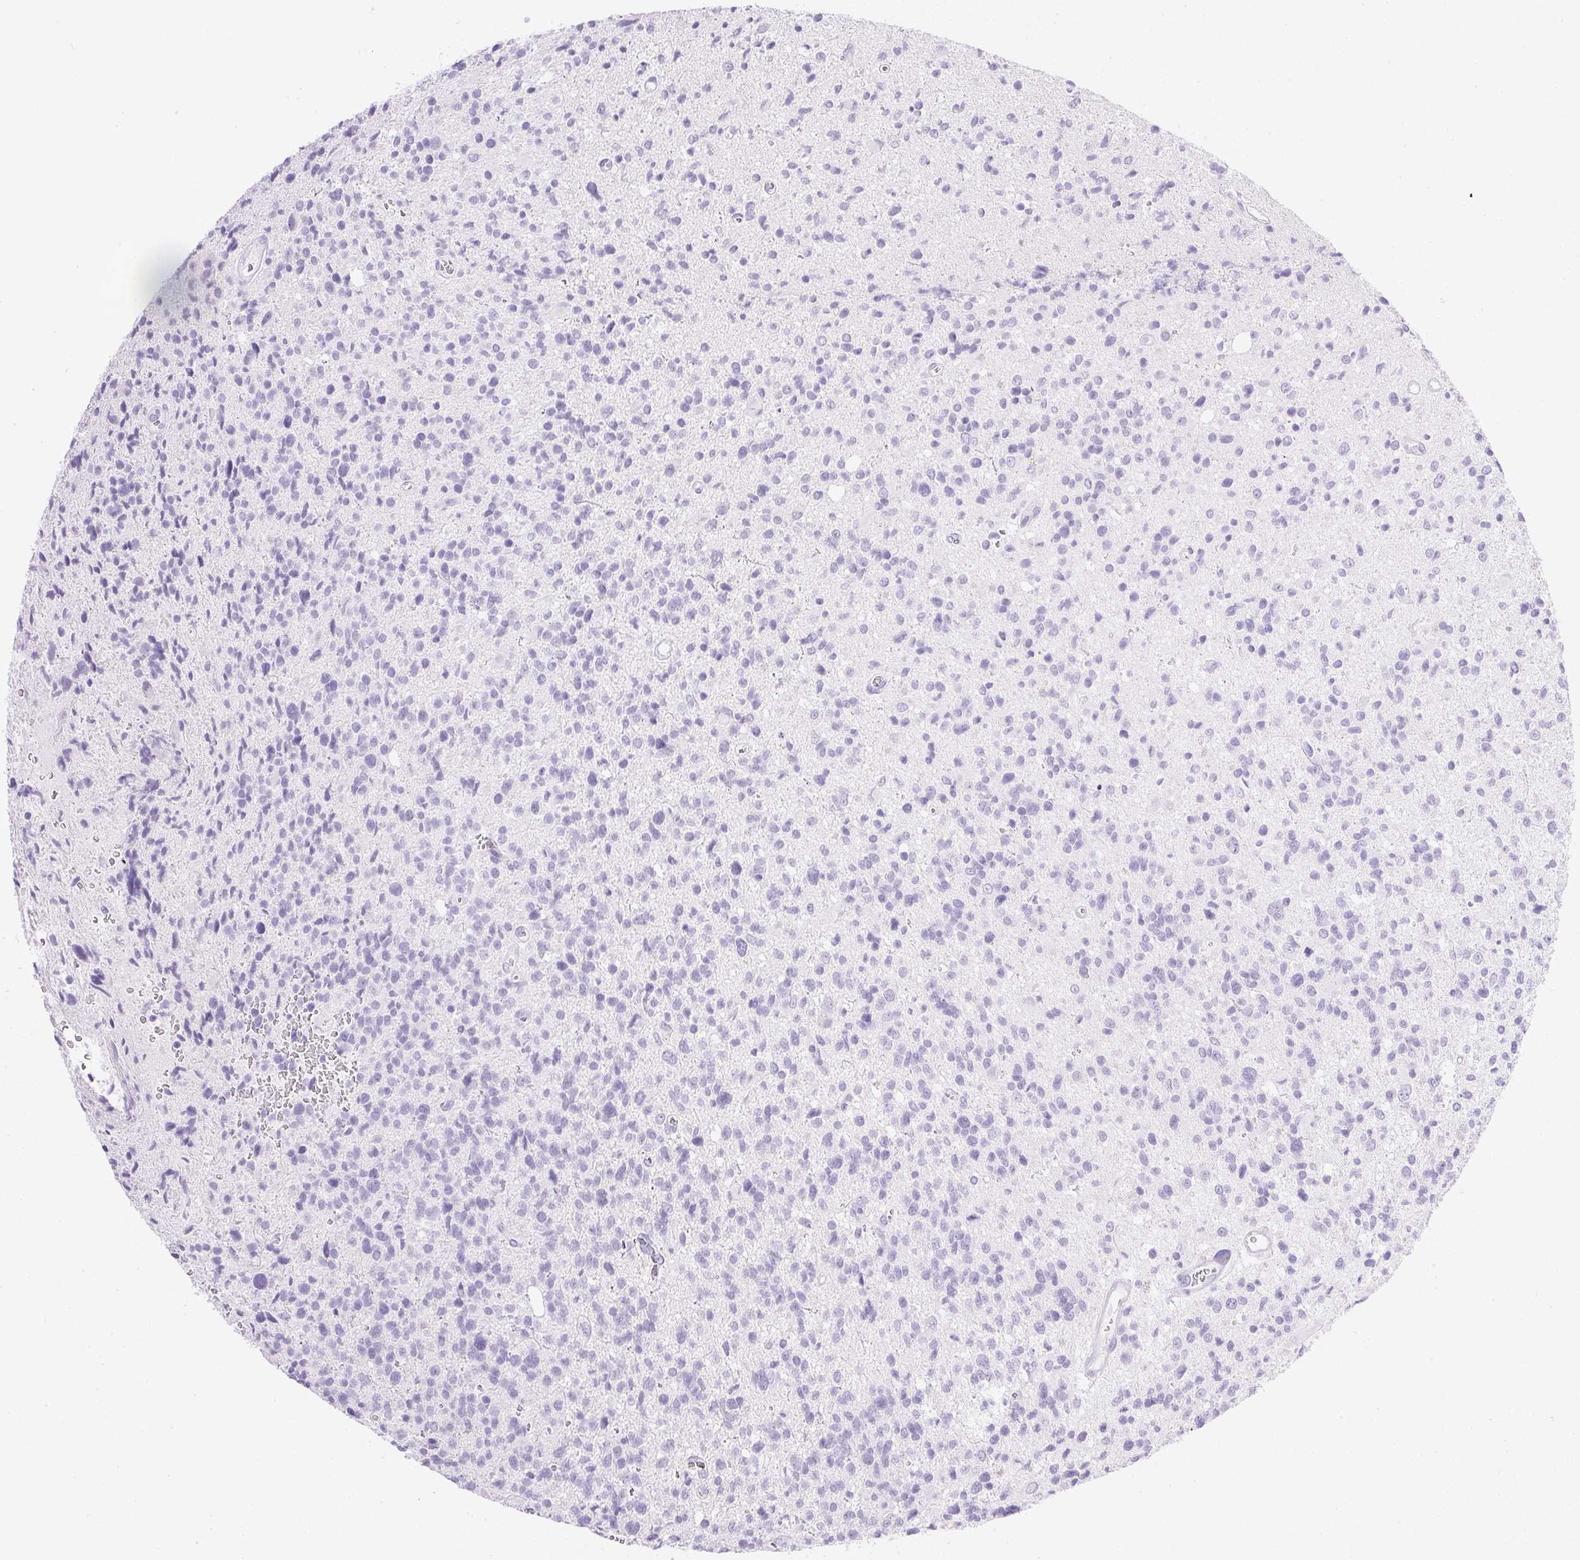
{"staining": {"intensity": "negative", "quantity": "none", "location": "none"}, "tissue": "glioma", "cell_type": "Tumor cells", "image_type": "cancer", "snomed": [{"axis": "morphology", "description": "Glioma, malignant, High grade"}, {"axis": "topography", "description": "Brain"}], "caption": "IHC photomicrograph of human glioma stained for a protein (brown), which reveals no positivity in tumor cells.", "gene": "CPB1", "patient": {"sex": "male", "age": 29}}